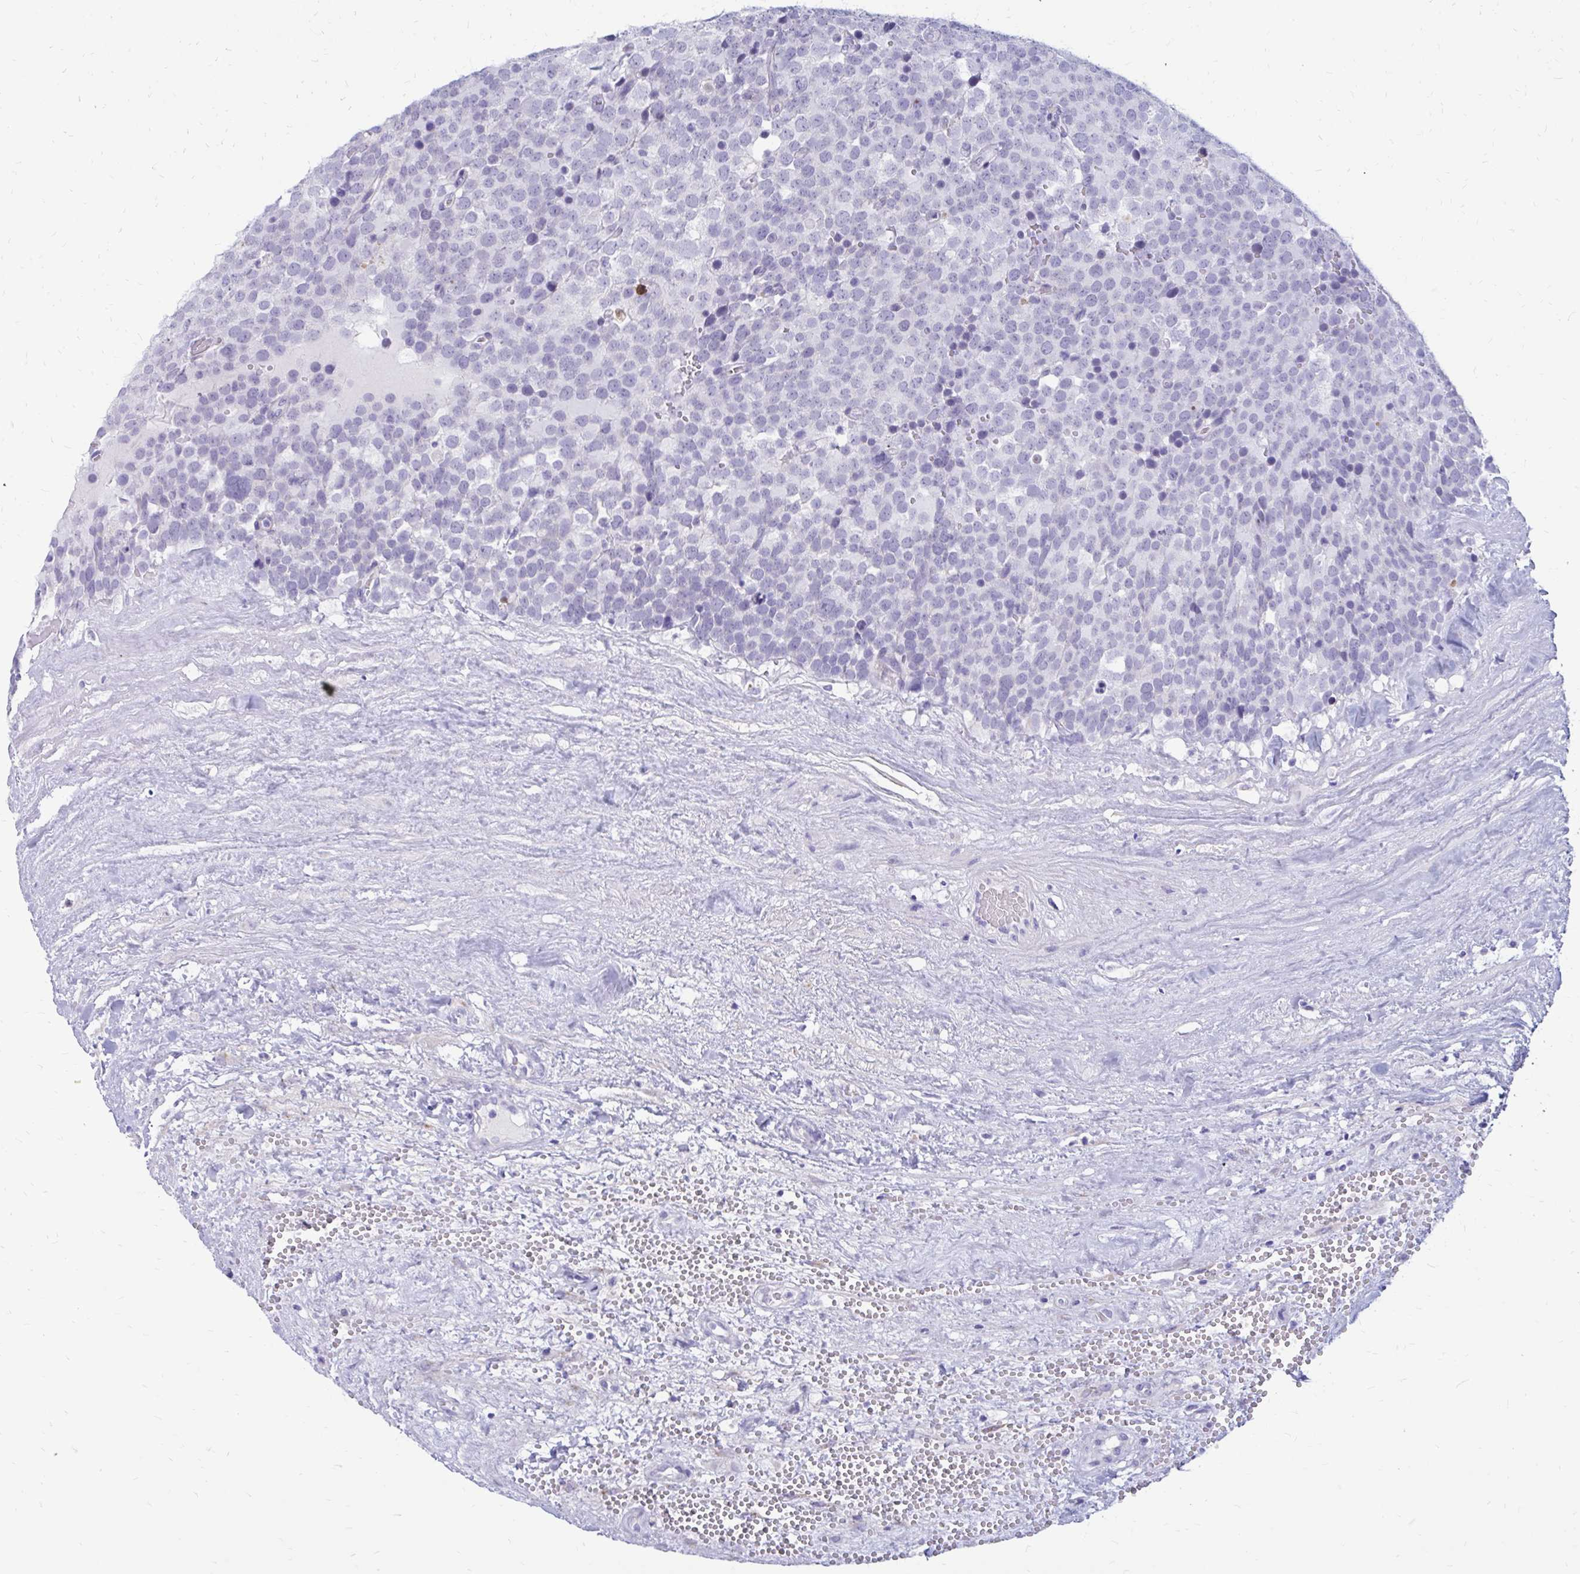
{"staining": {"intensity": "negative", "quantity": "none", "location": "none"}, "tissue": "testis cancer", "cell_type": "Tumor cells", "image_type": "cancer", "snomed": [{"axis": "morphology", "description": "Seminoma, NOS"}, {"axis": "topography", "description": "Testis"}], "caption": "High magnification brightfield microscopy of testis seminoma stained with DAB (3,3'-diaminobenzidine) (brown) and counterstained with hematoxylin (blue): tumor cells show no significant expression.", "gene": "IGSF5", "patient": {"sex": "male", "age": 71}}